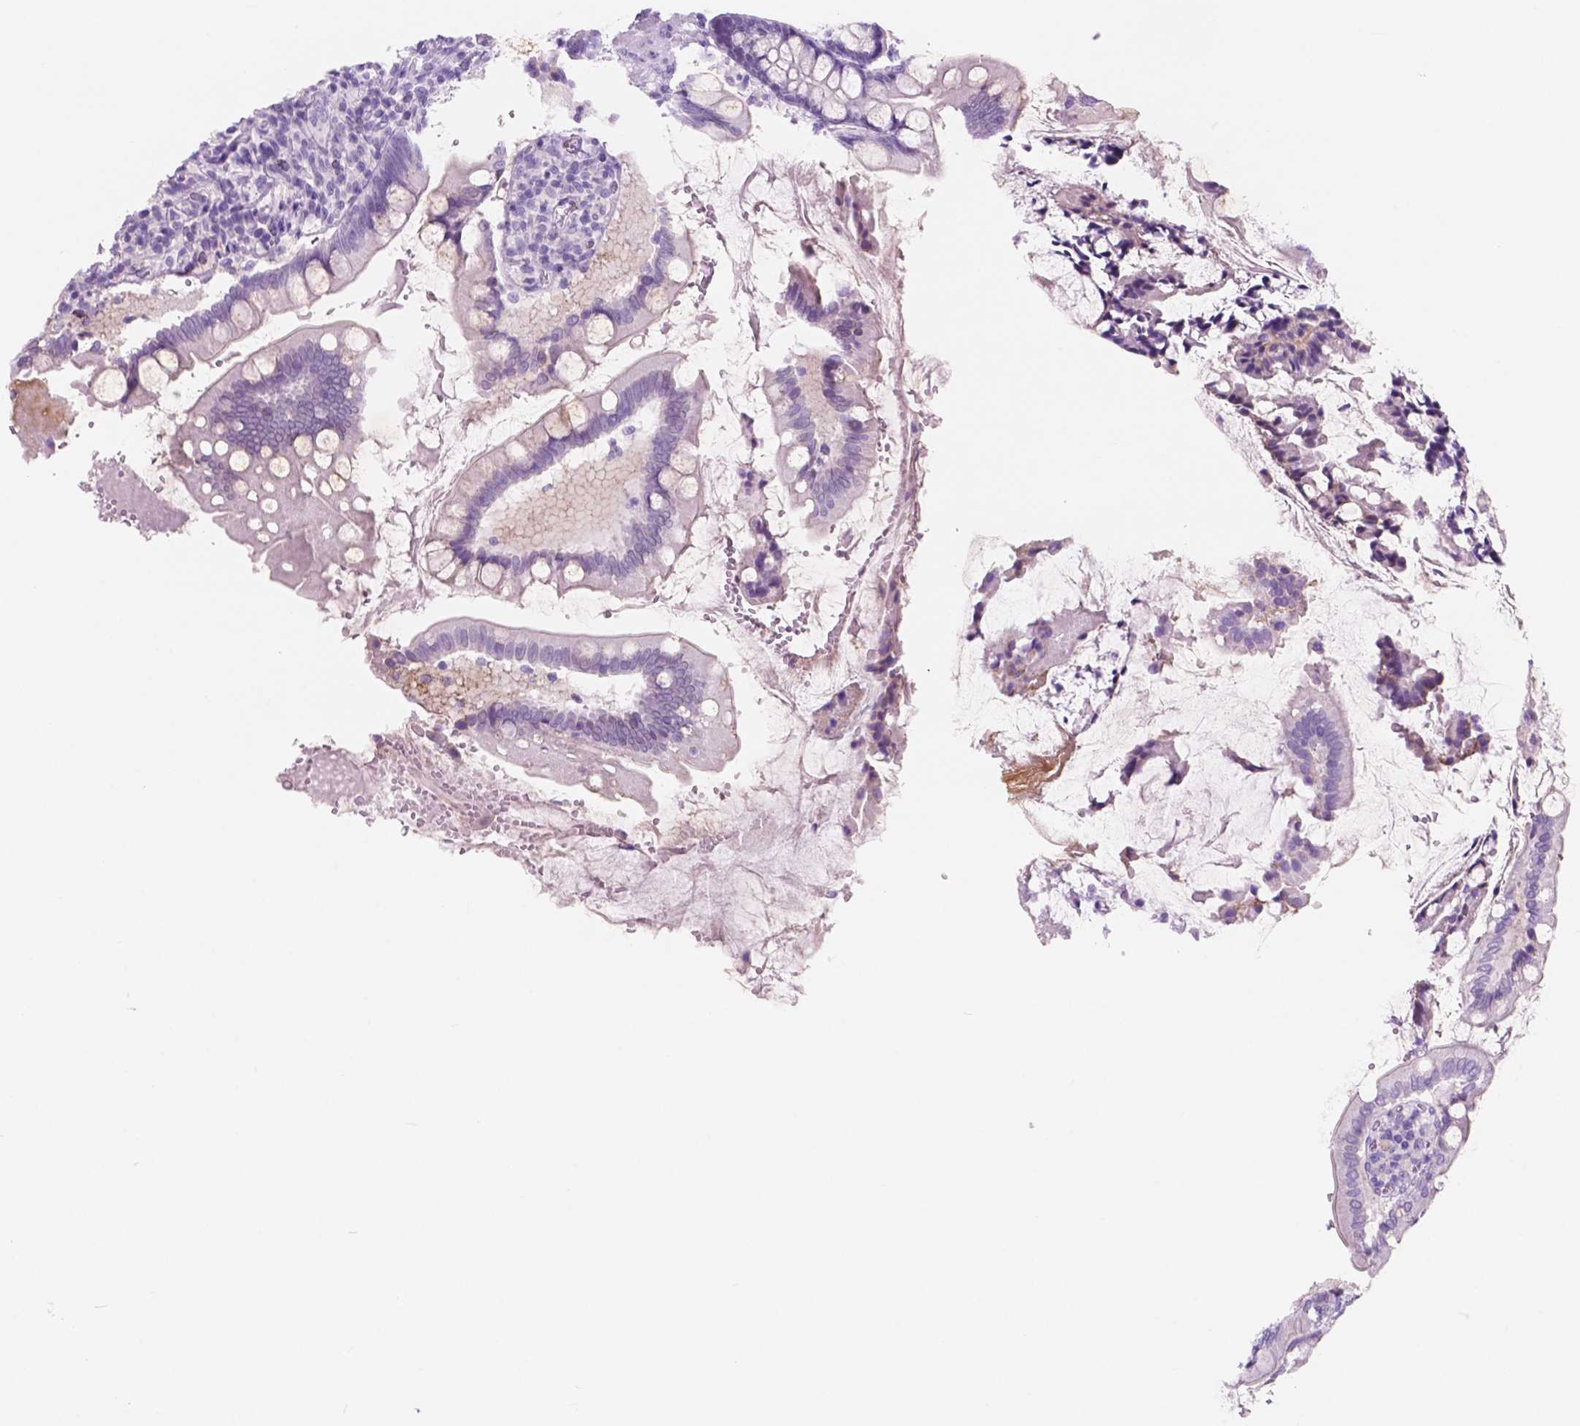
{"staining": {"intensity": "negative", "quantity": "none", "location": "none"}, "tissue": "small intestine", "cell_type": "Glandular cells", "image_type": "normal", "snomed": [{"axis": "morphology", "description": "Normal tissue, NOS"}, {"axis": "topography", "description": "Small intestine"}], "caption": "High magnification brightfield microscopy of normal small intestine stained with DAB (3,3'-diaminobenzidine) (brown) and counterstained with hematoxylin (blue): glandular cells show no significant positivity.", "gene": "CUZD1", "patient": {"sex": "female", "age": 56}}